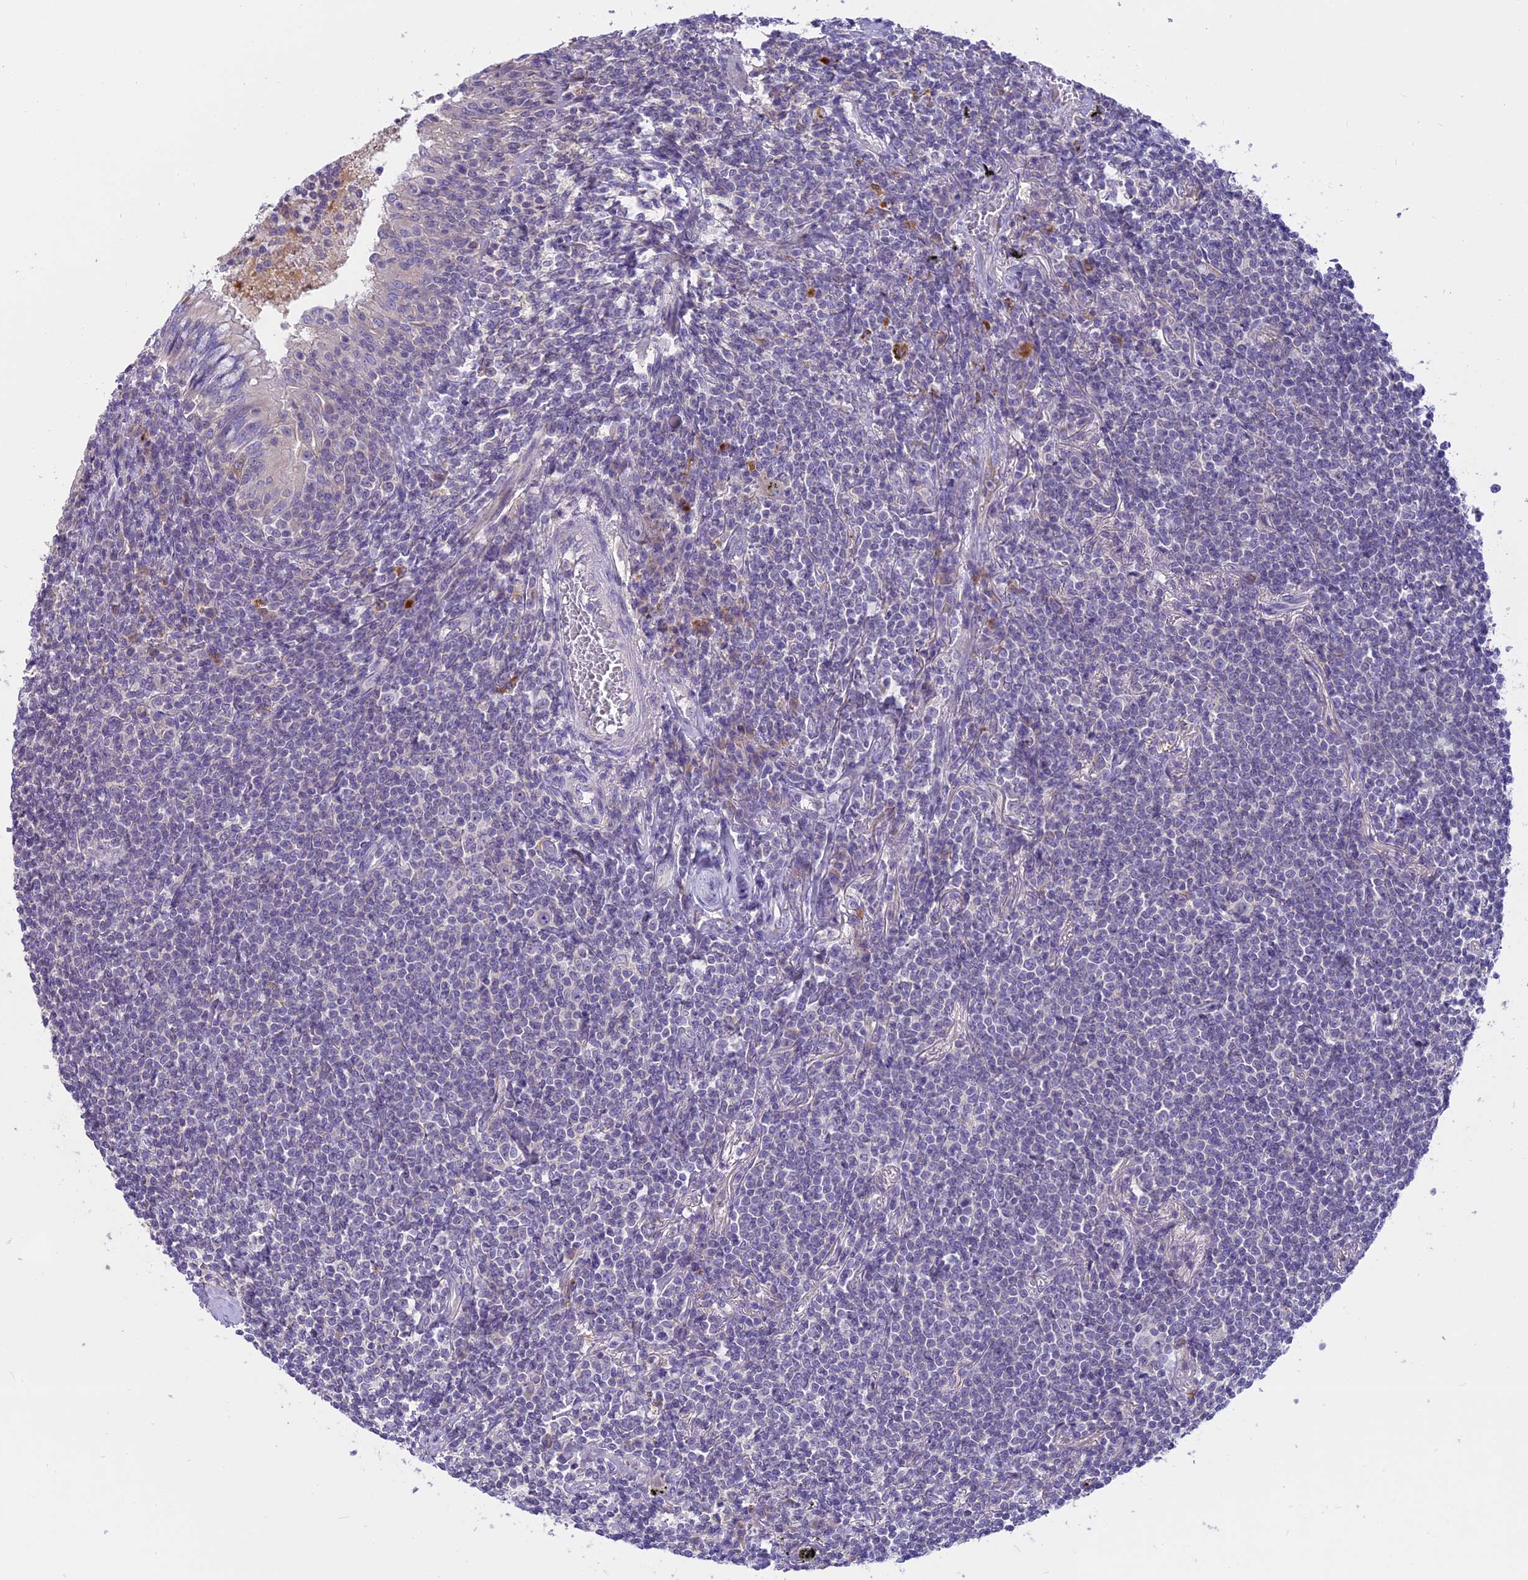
{"staining": {"intensity": "negative", "quantity": "none", "location": "none"}, "tissue": "lymphoma", "cell_type": "Tumor cells", "image_type": "cancer", "snomed": [{"axis": "morphology", "description": "Malignant lymphoma, non-Hodgkin's type, Low grade"}, {"axis": "topography", "description": "Lung"}], "caption": "Tumor cells are negative for brown protein staining in malignant lymphoma, non-Hodgkin's type (low-grade).", "gene": "LYPD6", "patient": {"sex": "female", "age": 71}}